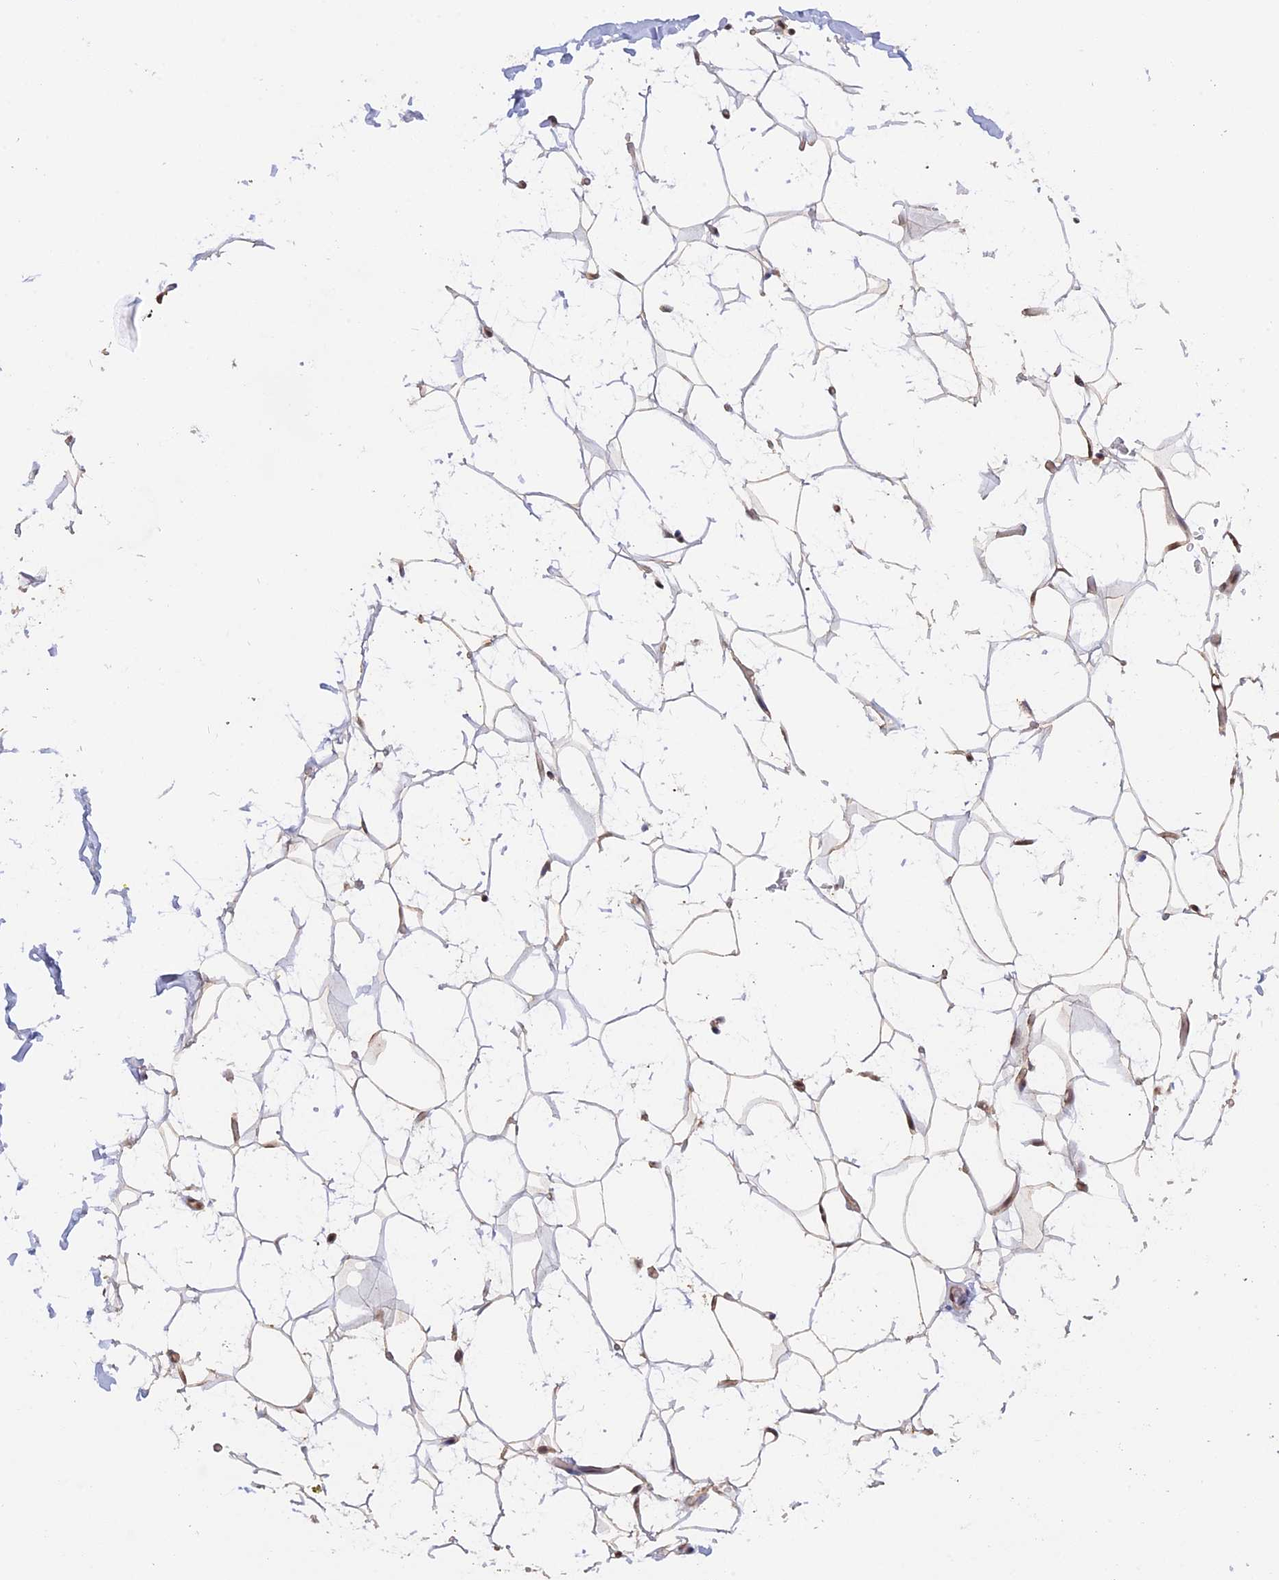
{"staining": {"intensity": "moderate", "quantity": ">75%", "location": "cytoplasmic/membranous,nuclear"}, "tissue": "adipose tissue", "cell_type": "Adipocytes", "image_type": "normal", "snomed": [{"axis": "morphology", "description": "Normal tissue, NOS"}, {"axis": "topography", "description": "Breast"}], "caption": "Protein expression analysis of unremarkable adipose tissue displays moderate cytoplasmic/membranous,nuclear staining in about >75% of adipocytes. (DAB (3,3'-diaminobenzidine) IHC with brightfield microscopy, high magnification).", "gene": "RFC5", "patient": {"sex": "female", "age": 26}}